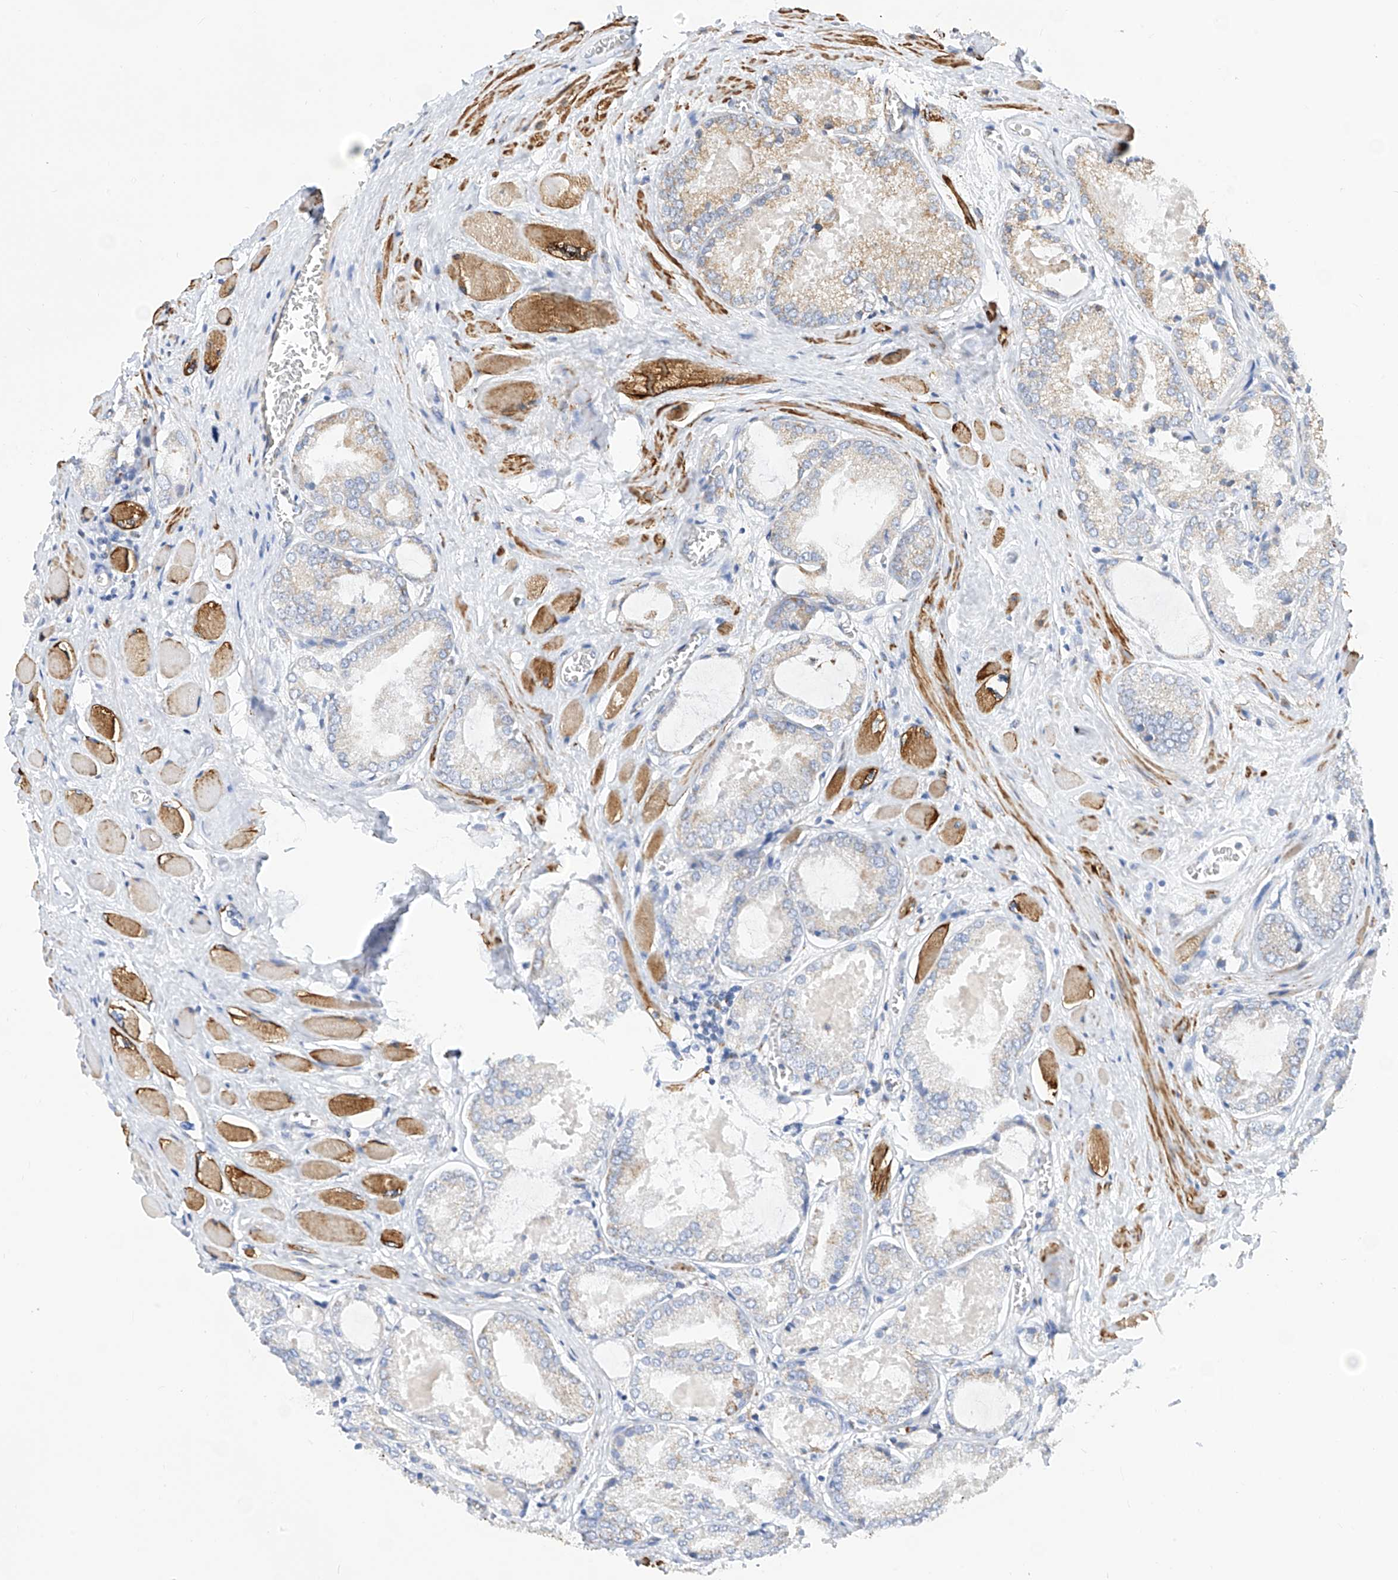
{"staining": {"intensity": "weak", "quantity": "25%-75%", "location": "cytoplasmic/membranous"}, "tissue": "prostate cancer", "cell_type": "Tumor cells", "image_type": "cancer", "snomed": [{"axis": "morphology", "description": "Adenocarcinoma, Low grade"}, {"axis": "topography", "description": "Prostate"}], "caption": "Immunohistochemistry (IHC) staining of prostate cancer (low-grade adenocarcinoma), which displays low levels of weak cytoplasmic/membranous positivity in about 25%-75% of tumor cells indicating weak cytoplasmic/membranous protein staining. The staining was performed using DAB (3,3'-diaminobenzidine) (brown) for protein detection and nuclei were counterstained in hematoxylin (blue).", "gene": "TTLL8", "patient": {"sex": "male", "age": 67}}